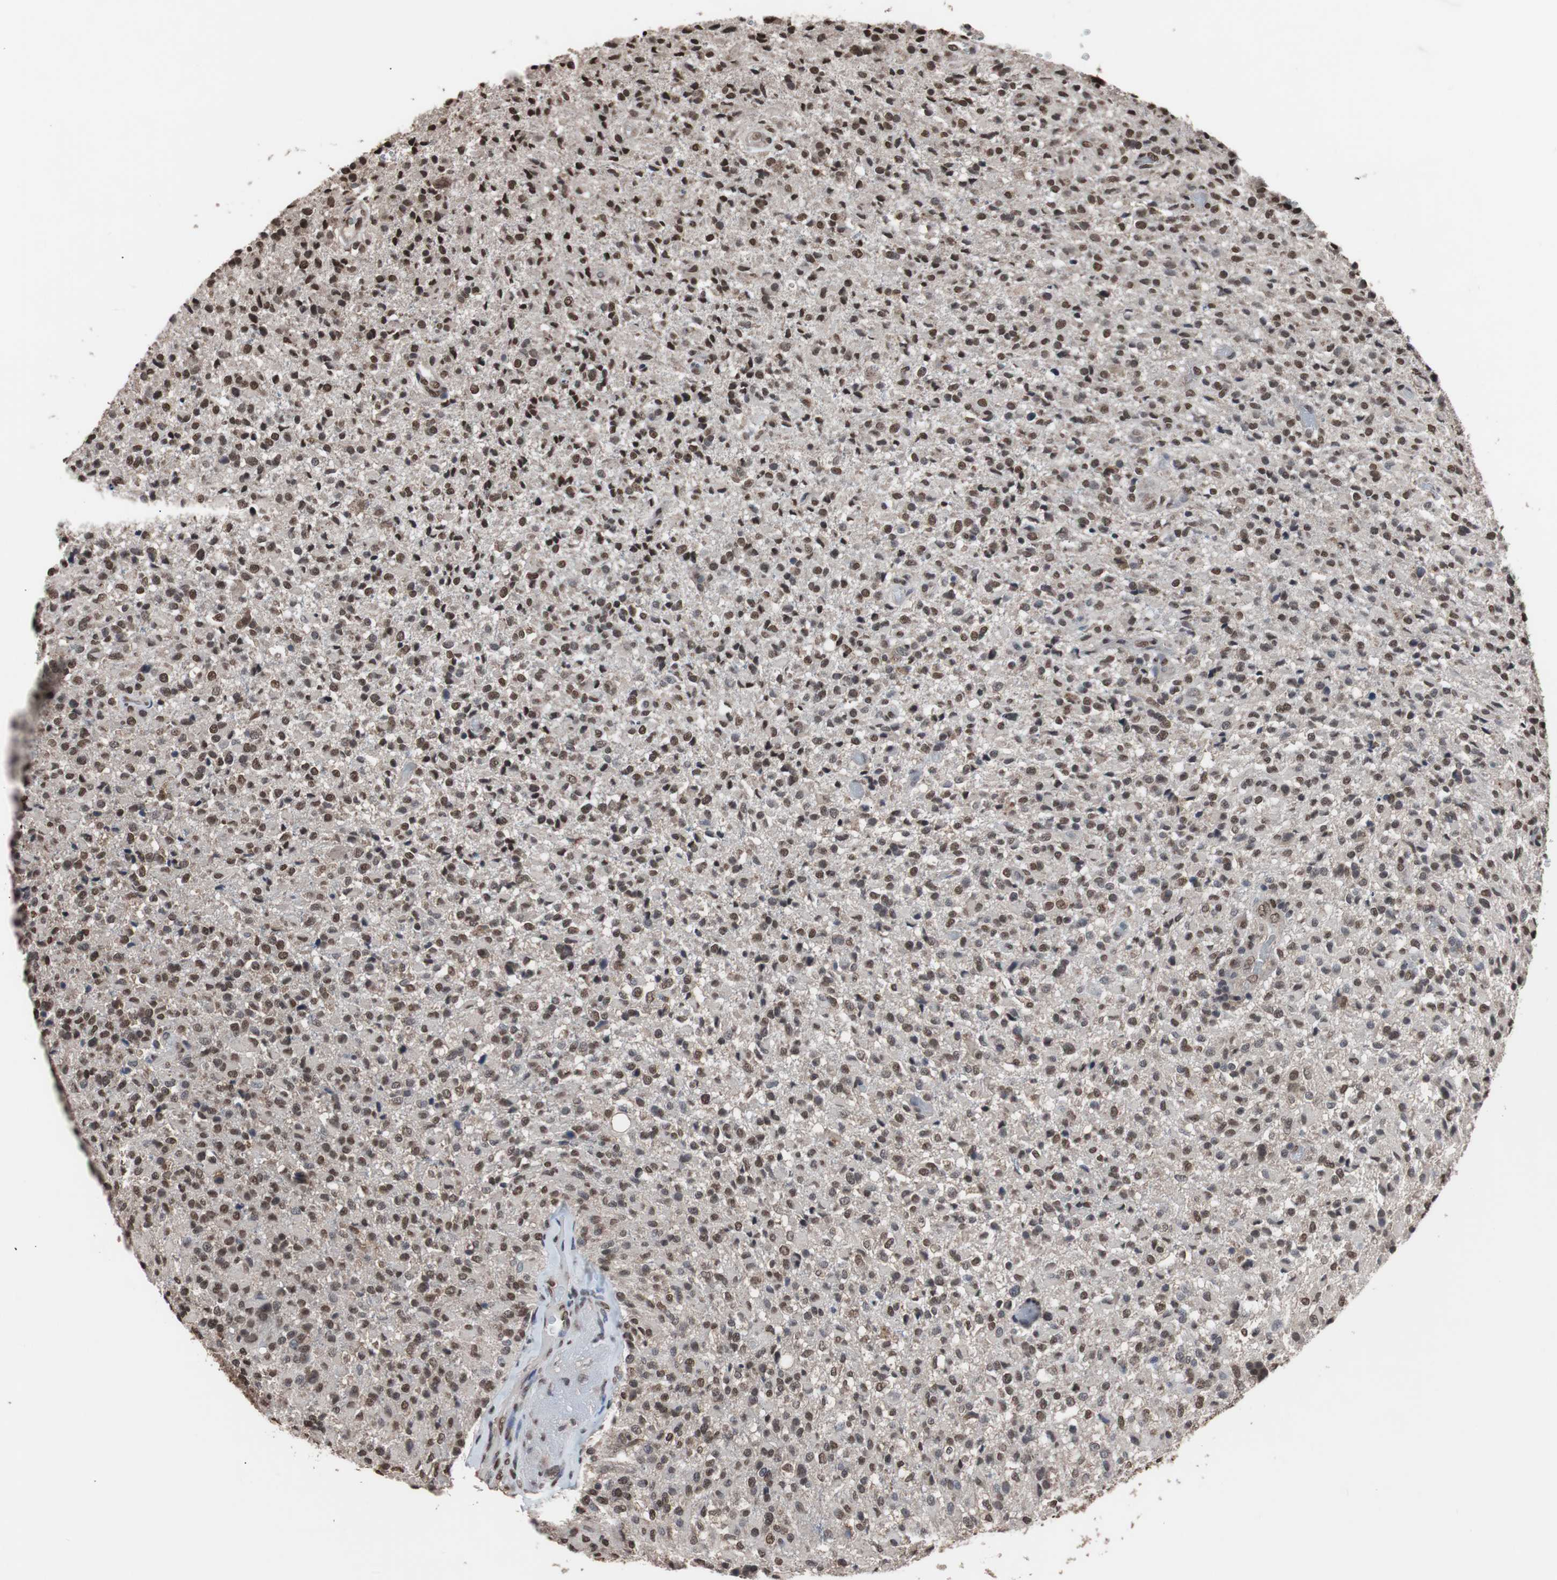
{"staining": {"intensity": "strong", "quantity": ">75%", "location": "nuclear"}, "tissue": "glioma", "cell_type": "Tumor cells", "image_type": "cancer", "snomed": [{"axis": "morphology", "description": "Glioma, malignant, High grade"}, {"axis": "topography", "description": "Brain"}], "caption": "Glioma stained for a protein displays strong nuclear positivity in tumor cells.", "gene": "MED27", "patient": {"sex": "male", "age": 71}}